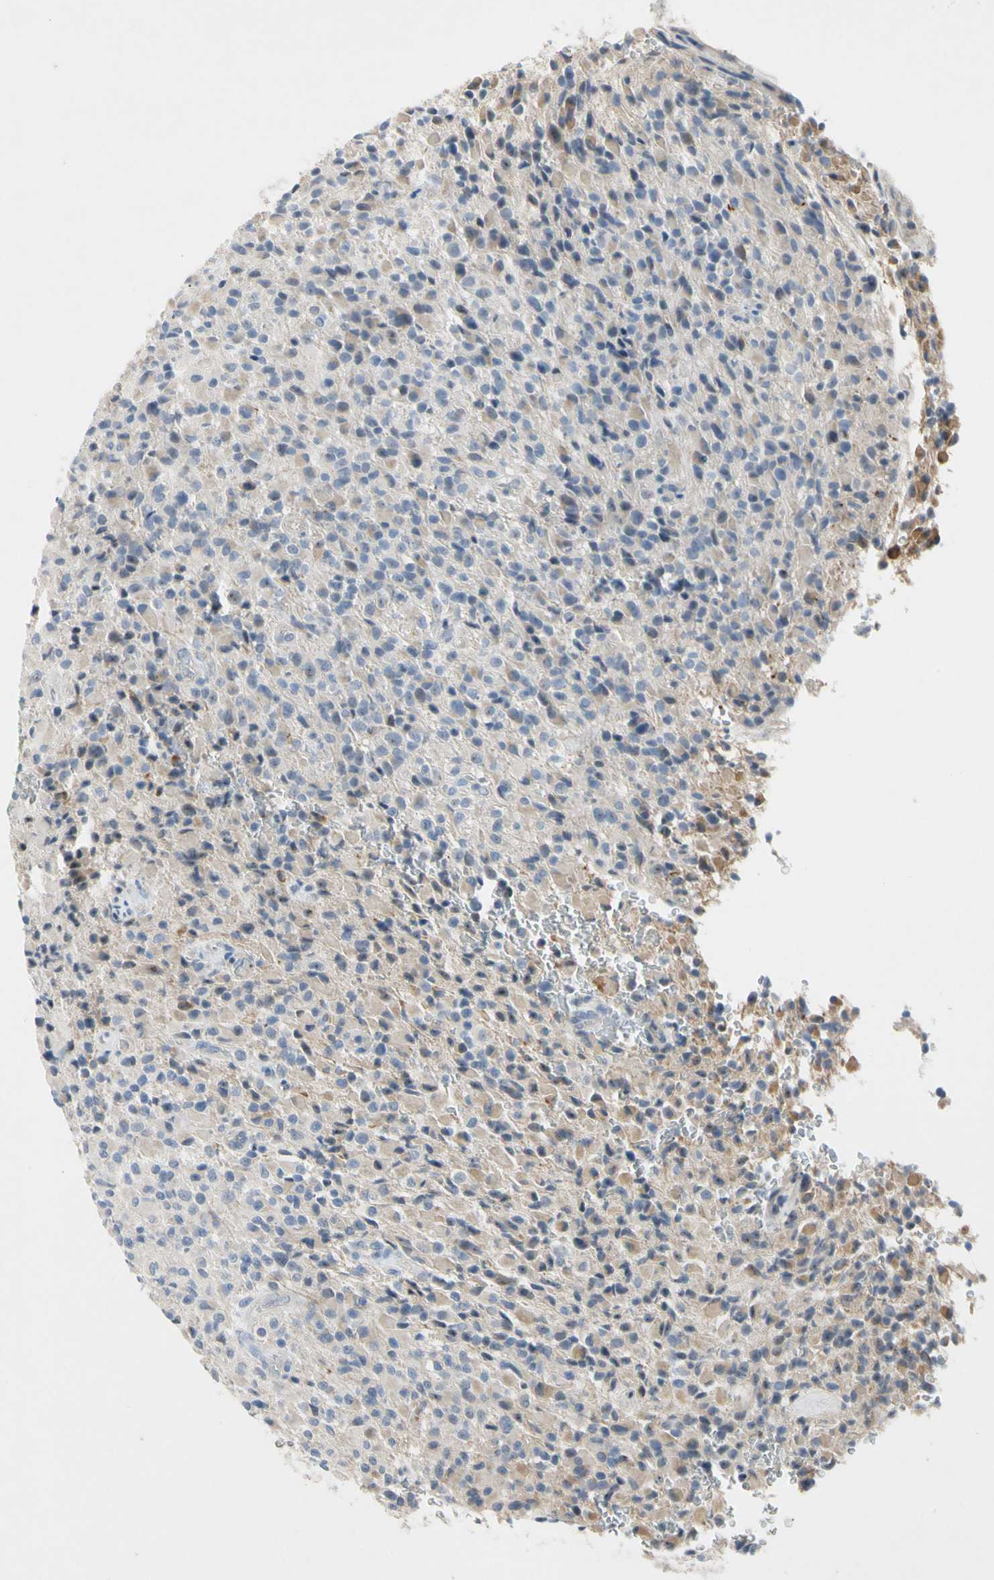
{"staining": {"intensity": "weak", "quantity": "25%-75%", "location": "cytoplasmic/membranous"}, "tissue": "glioma", "cell_type": "Tumor cells", "image_type": "cancer", "snomed": [{"axis": "morphology", "description": "Glioma, malignant, High grade"}, {"axis": "topography", "description": "Brain"}], "caption": "Weak cytoplasmic/membranous protein expression is seen in approximately 25%-75% of tumor cells in malignant glioma (high-grade). (brown staining indicates protein expression, while blue staining denotes nuclei).", "gene": "GAS6", "patient": {"sex": "male", "age": 71}}